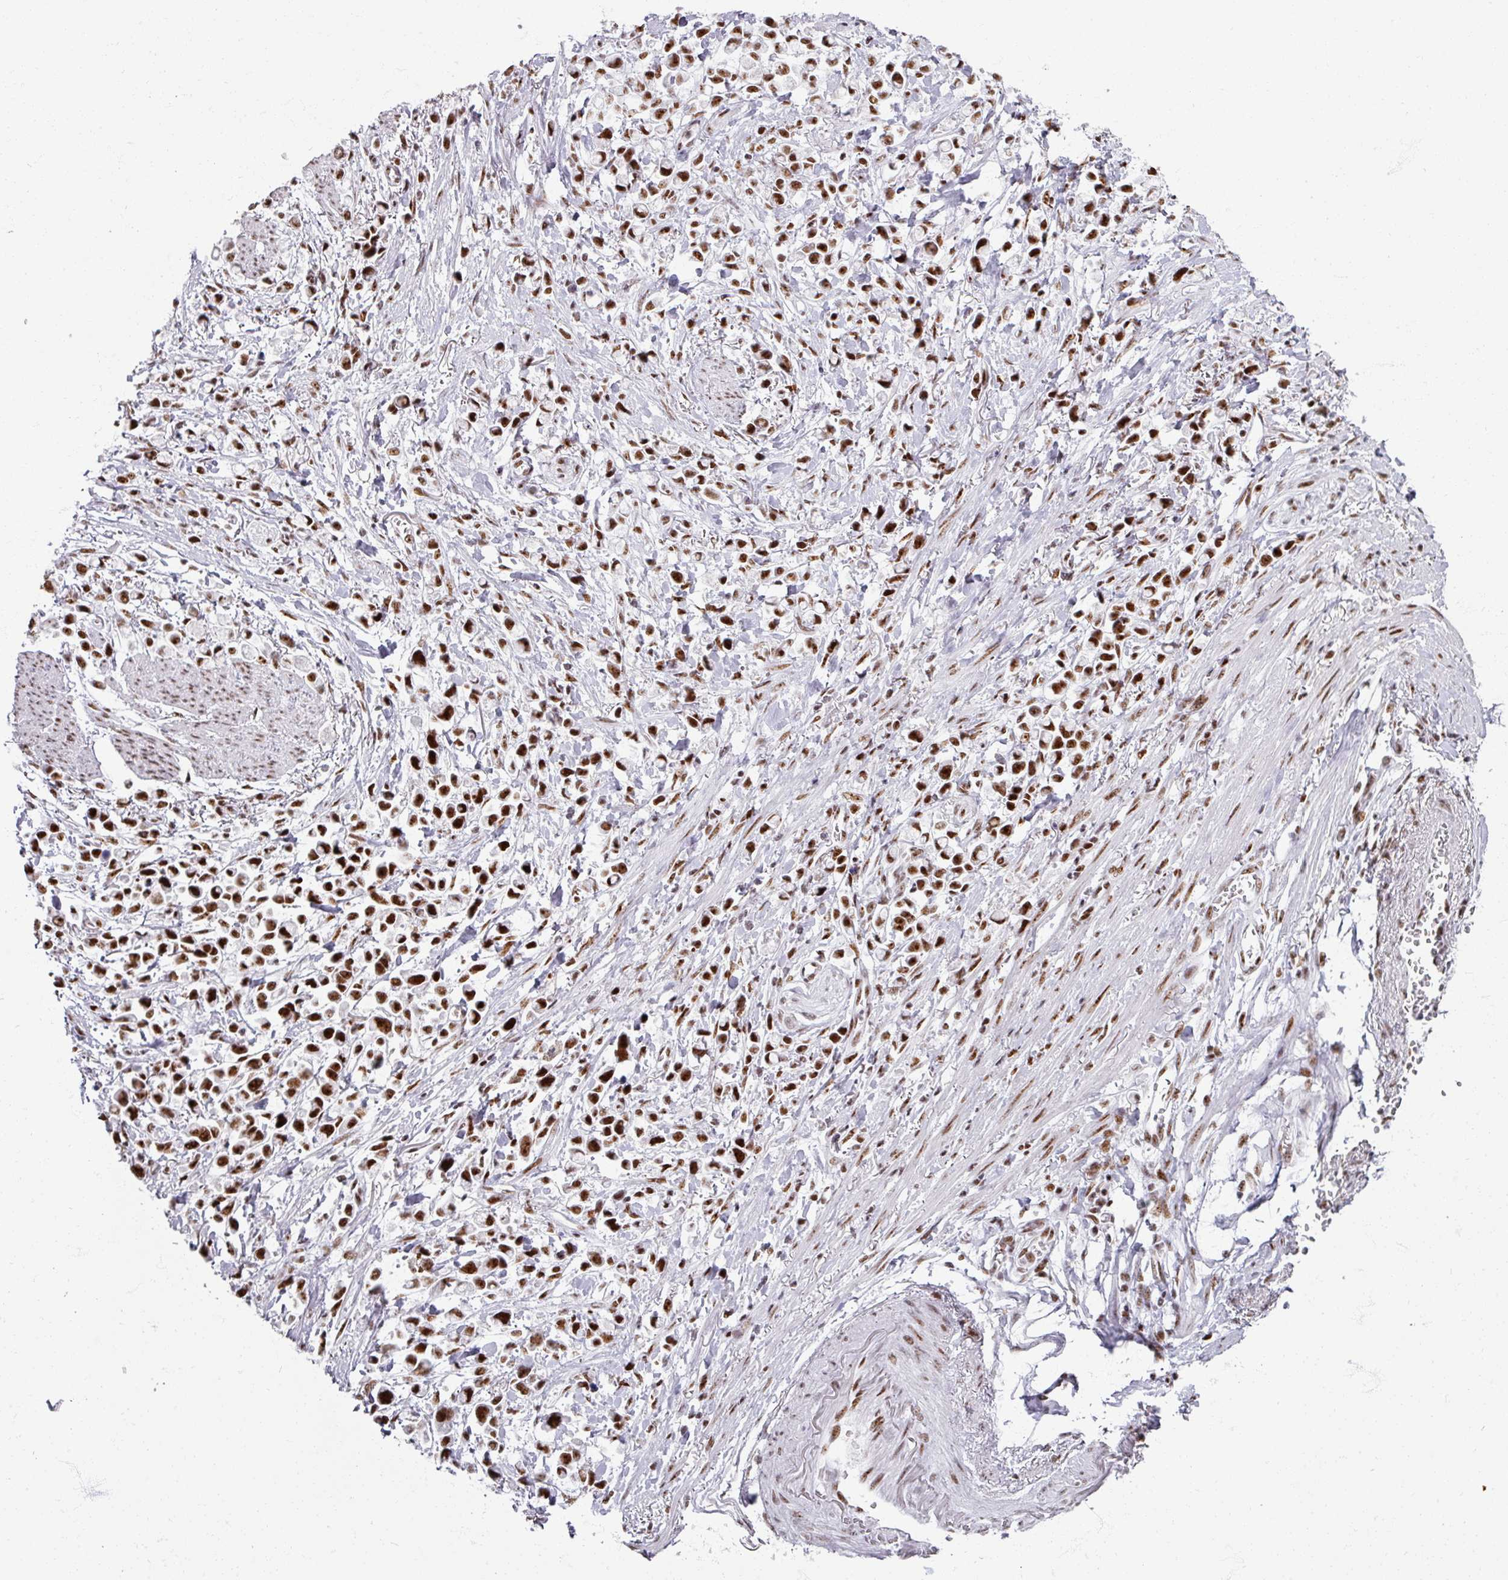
{"staining": {"intensity": "strong", "quantity": ">75%", "location": "nuclear"}, "tissue": "stomach cancer", "cell_type": "Tumor cells", "image_type": "cancer", "snomed": [{"axis": "morphology", "description": "Adenocarcinoma, NOS"}, {"axis": "topography", "description": "Stomach"}], "caption": "Stomach cancer (adenocarcinoma) stained for a protein displays strong nuclear positivity in tumor cells.", "gene": "ADAR", "patient": {"sex": "female", "age": 81}}